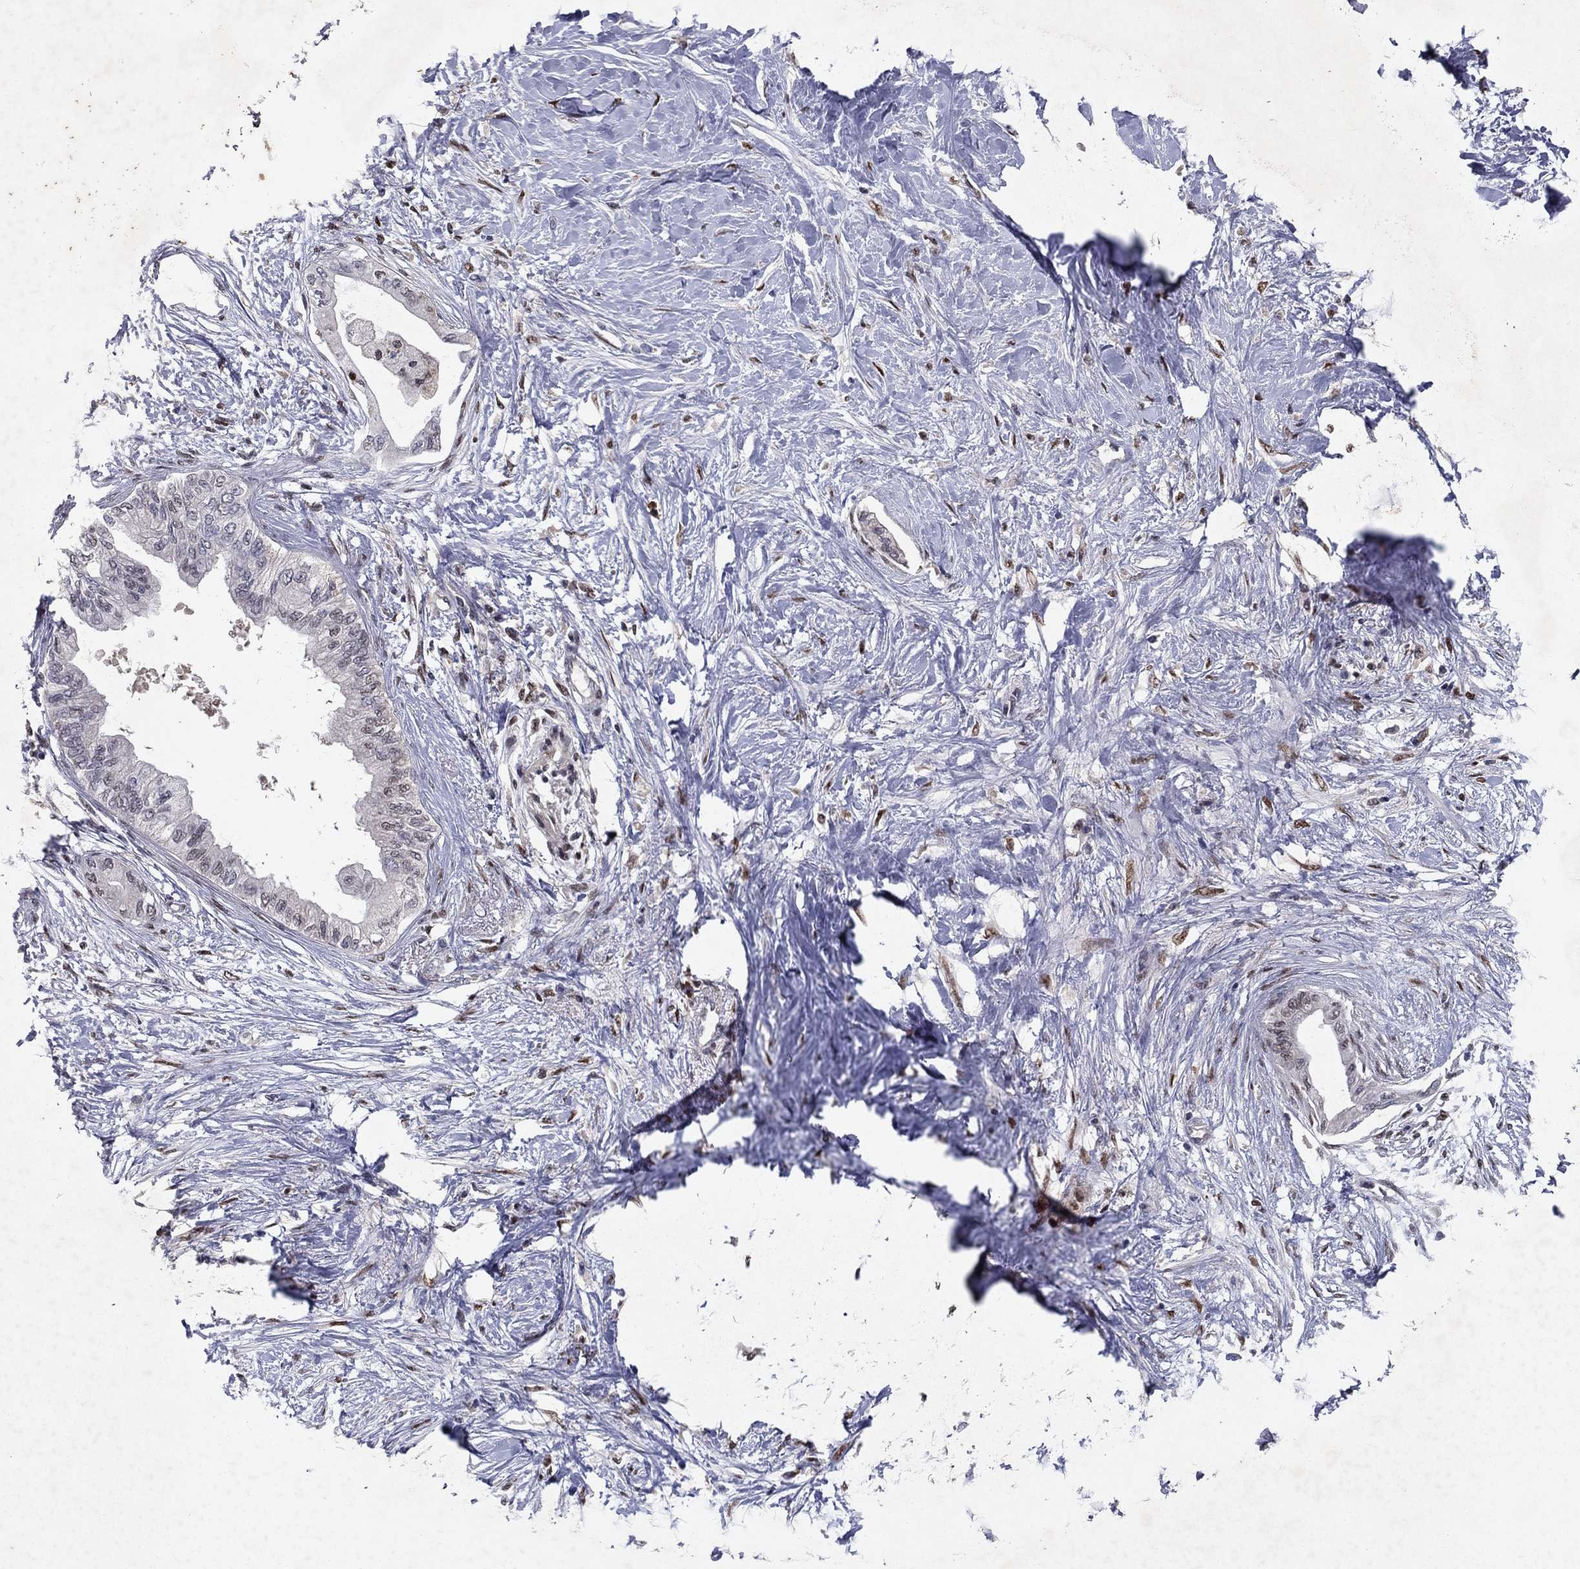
{"staining": {"intensity": "negative", "quantity": "none", "location": "none"}, "tissue": "pancreatic cancer", "cell_type": "Tumor cells", "image_type": "cancer", "snomed": [{"axis": "morphology", "description": "Normal tissue, NOS"}, {"axis": "morphology", "description": "Adenocarcinoma, NOS"}, {"axis": "topography", "description": "Pancreas"}, {"axis": "topography", "description": "Duodenum"}], "caption": "IHC of pancreatic cancer demonstrates no staining in tumor cells. The staining was performed using DAB (3,3'-diaminobenzidine) to visualize the protein expression in brown, while the nuclei were stained in blue with hematoxylin (Magnification: 20x).", "gene": "CRTC1", "patient": {"sex": "female", "age": 60}}